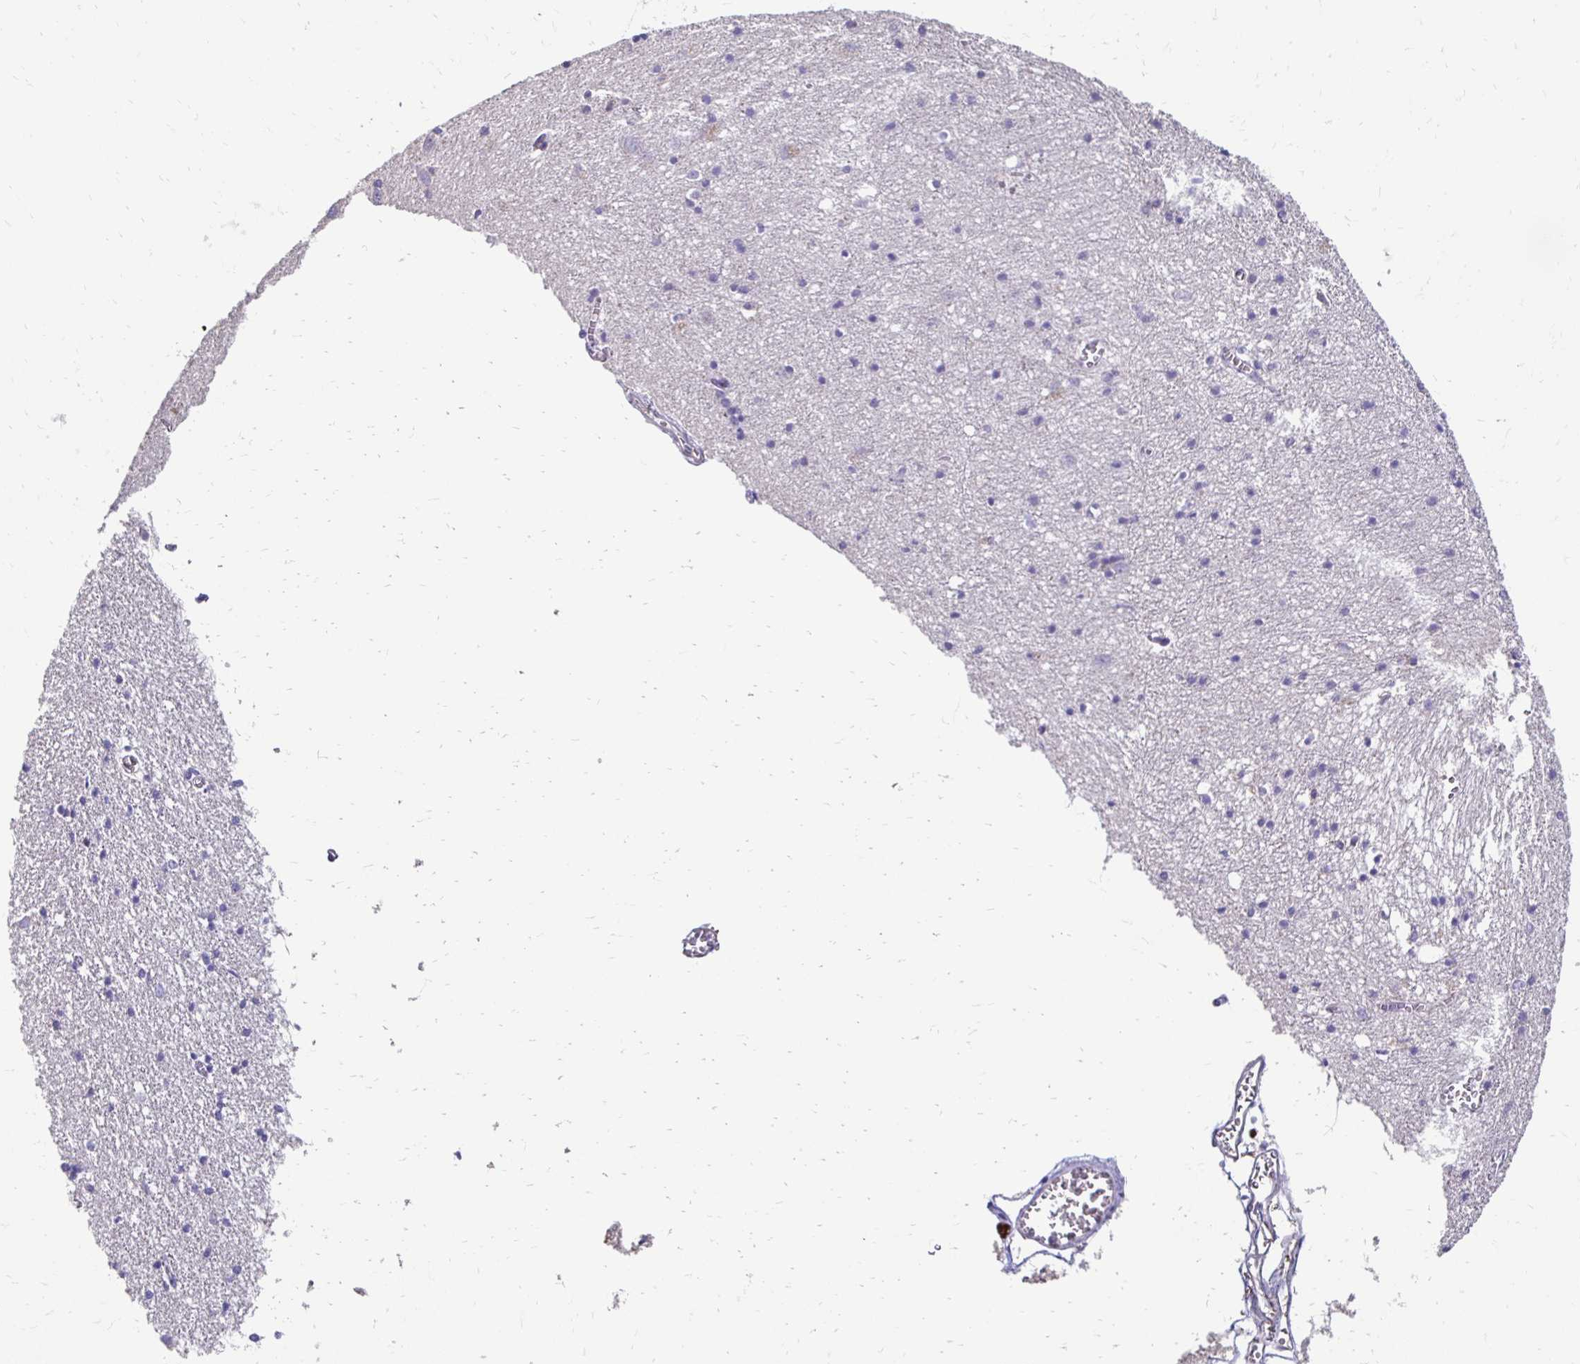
{"staining": {"intensity": "negative", "quantity": "none", "location": "none"}, "tissue": "cerebral cortex", "cell_type": "Endothelial cells", "image_type": "normal", "snomed": [{"axis": "morphology", "description": "Normal tissue, NOS"}, {"axis": "topography", "description": "Cerebral cortex"}], "caption": "Endothelial cells are negative for brown protein staining in benign cerebral cortex. (DAB (3,3'-diaminobenzidine) immunohistochemistry (IHC) visualized using brightfield microscopy, high magnification).", "gene": "AKAP6", "patient": {"sex": "male", "age": 70}}